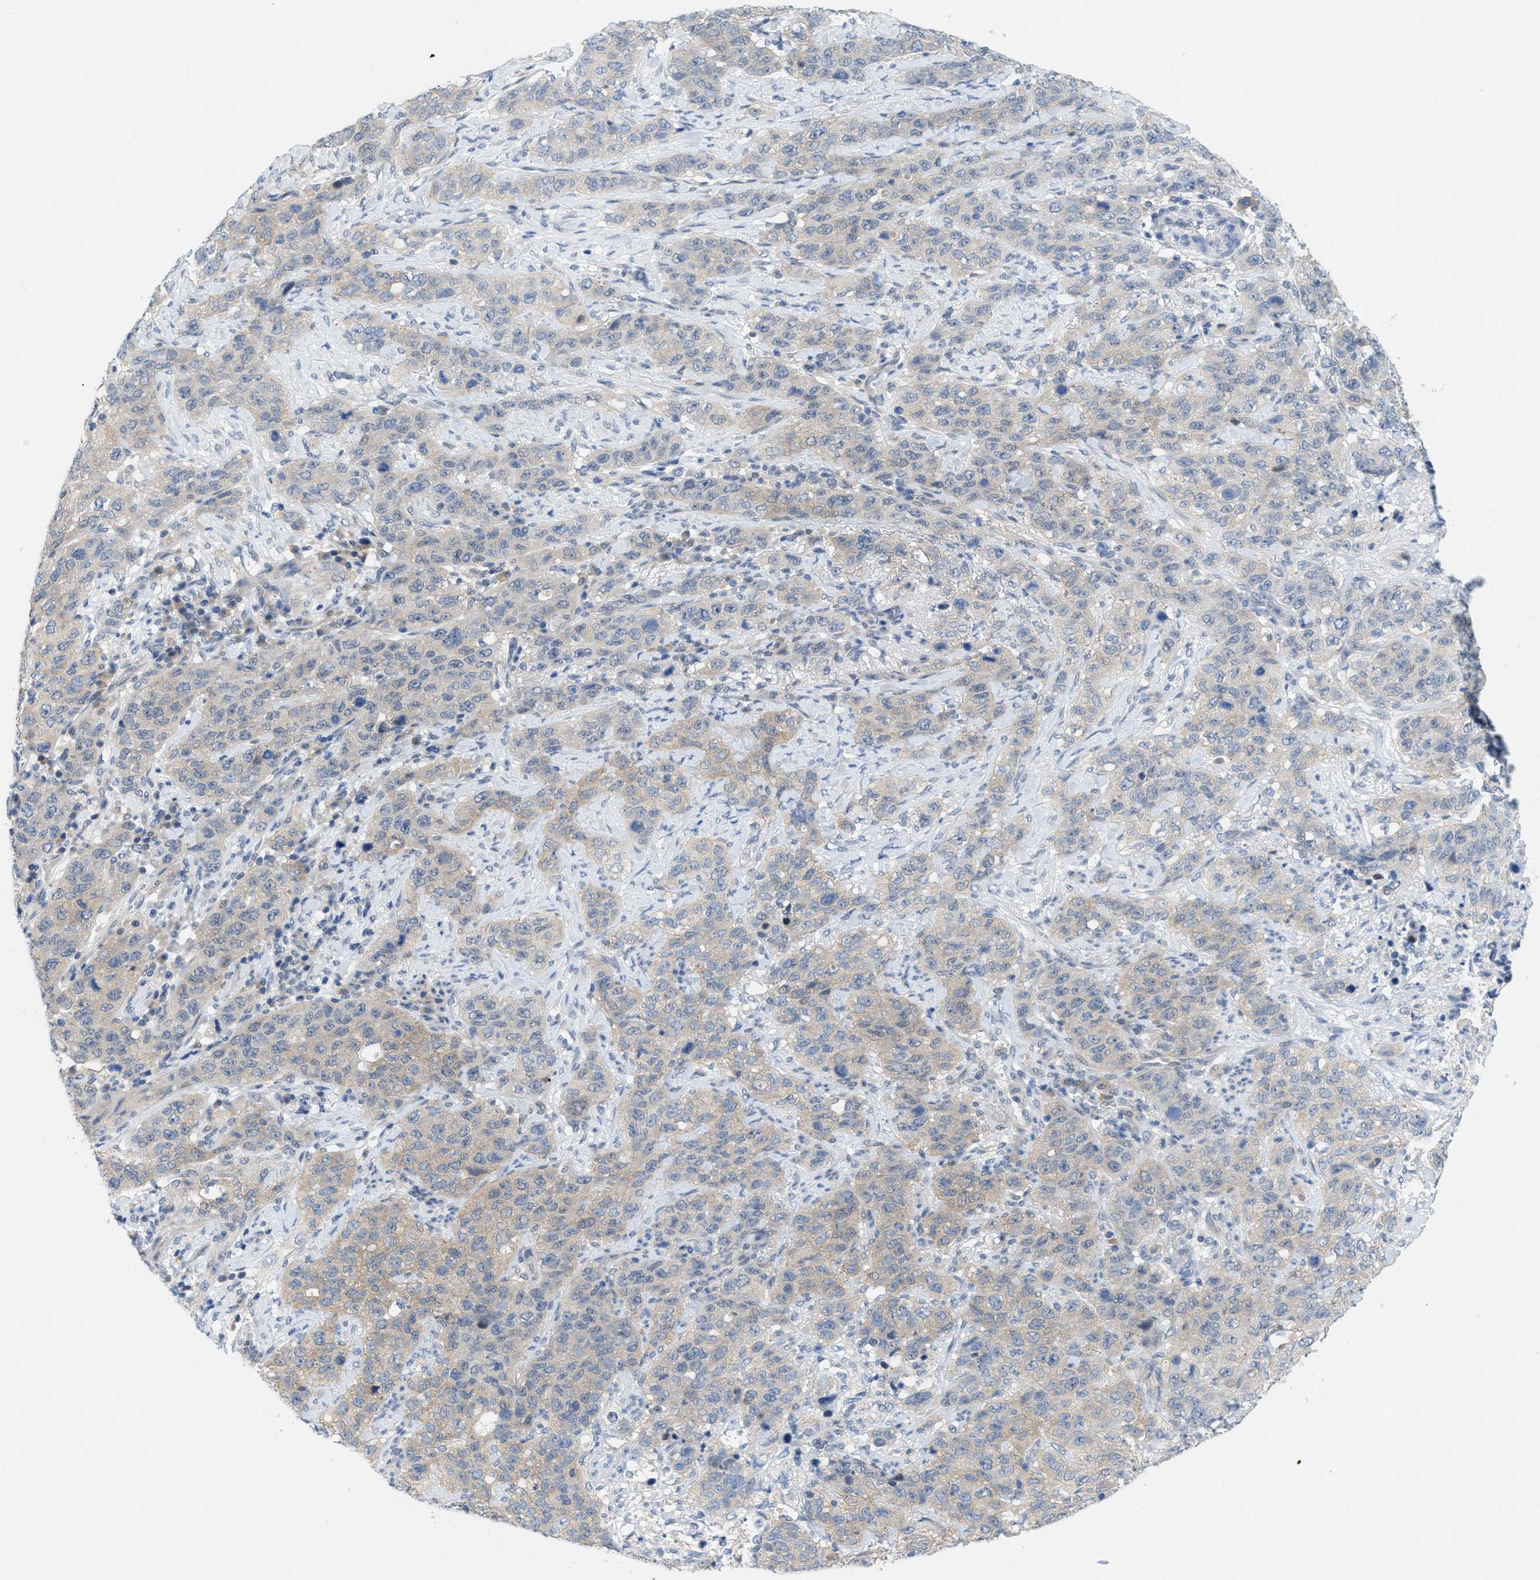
{"staining": {"intensity": "weak", "quantity": "<25%", "location": "cytoplasmic/membranous"}, "tissue": "stomach cancer", "cell_type": "Tumor cells", "image_type": "cancer", "snomed": [{"axis": "morphology", "description": "Adenocarcinoma, NOS"}, {"axis": "topography", "description": "Stomach"}], "caption": "An immunohistochemistry histopathology image of stomach adenocarcinoma is shown. There is no staining in tumor cells of stomach adenocarcinoma.", "gene": "WIPI2", "patient": {"sex": "male", "age": 48}}